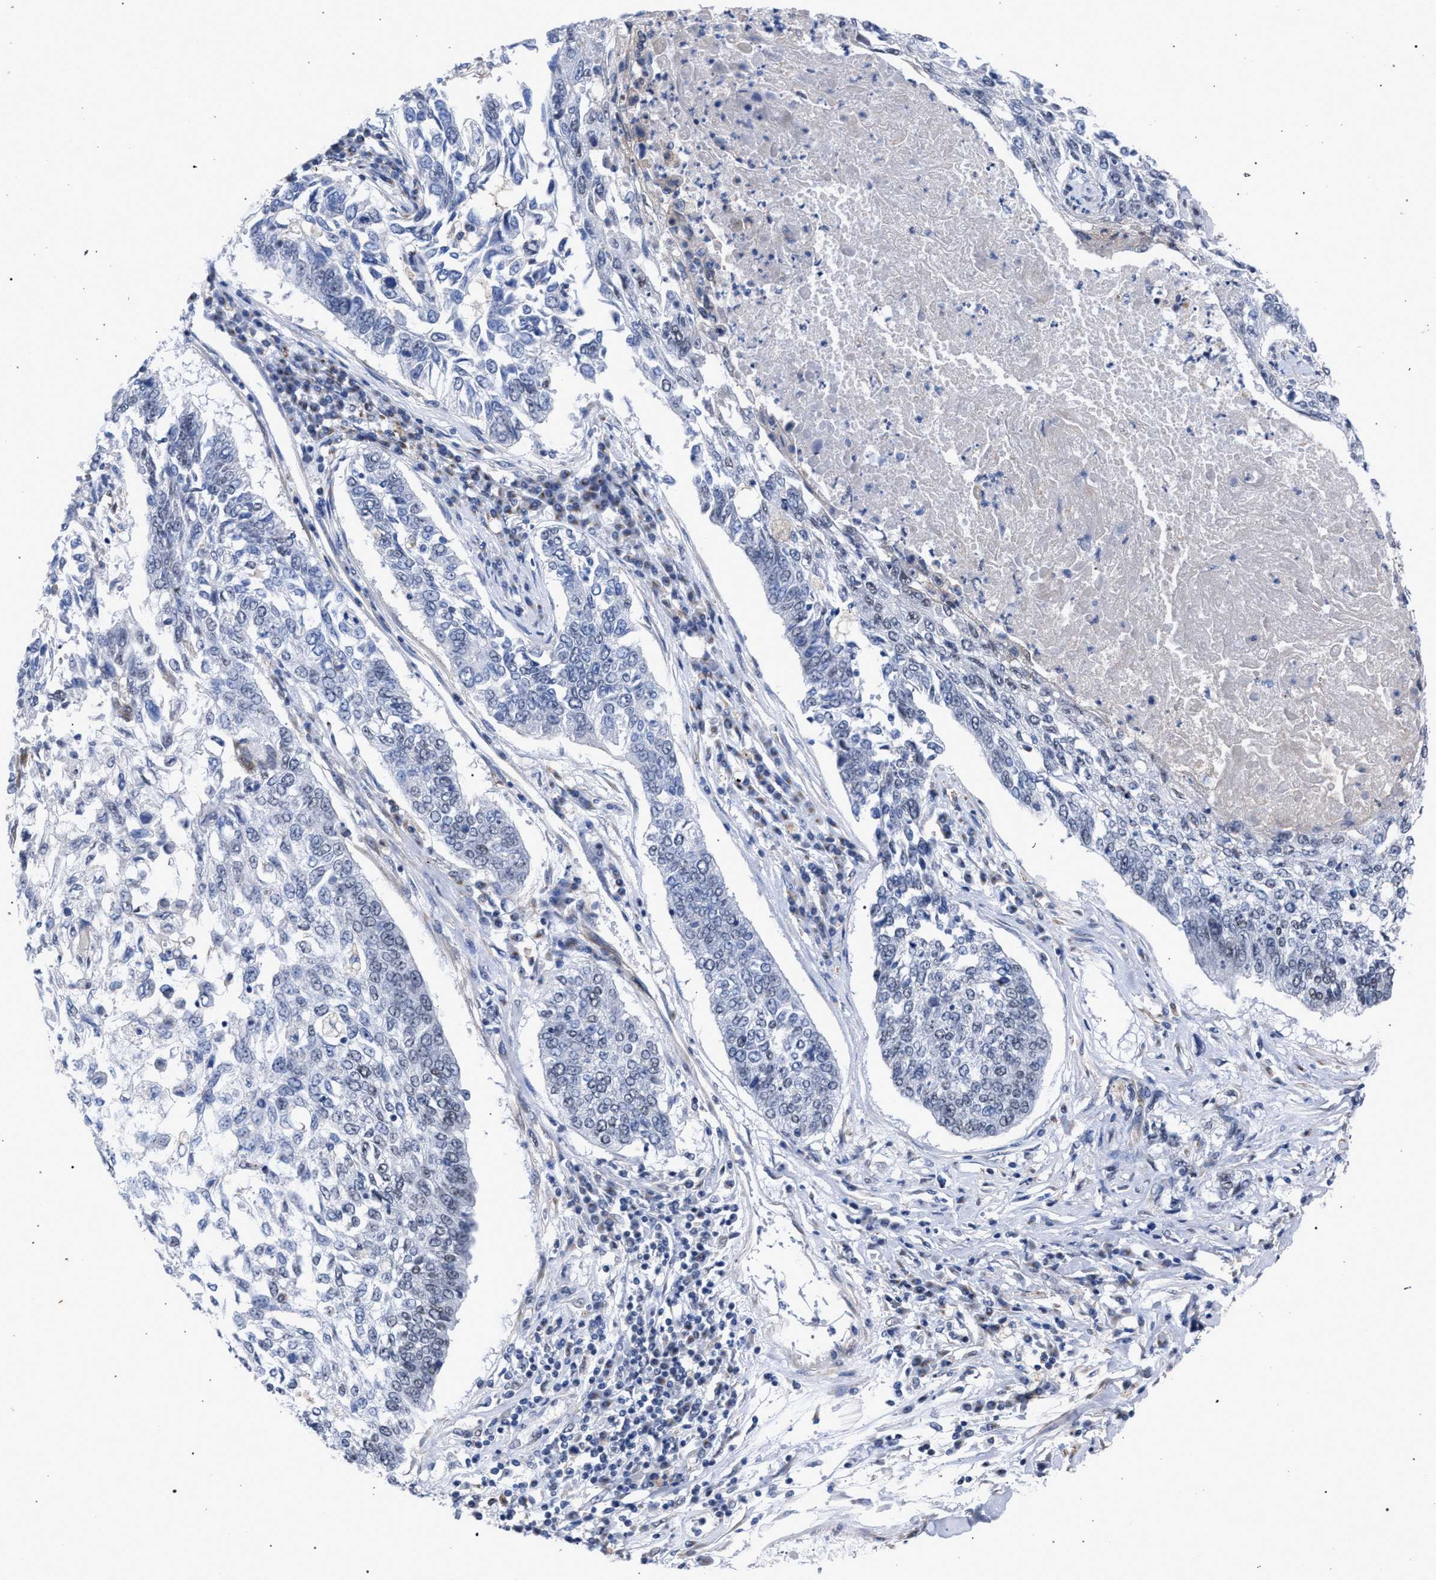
{"staining": {"intensity": "negative", "quantity": "none", "location": "none"}, "tissue": "lung cancer", "cell_type": "Tumor cells", "image_type": "cancer", "snomed": [{"axis": "morphology", "description": "Normal tissue, NOS"}, {"axis": "morphology", "description": "Squamous cell carcinoma, NOS"}, {"axis": "topography", "description": "Cartilage tissue"}, {"axis": "topography", "description": "Bronchus"}, {"axis": "topography", "description": "Lung"}], "caption": "The micrograph displays no significant expression in tumor cells of lung cancer (squamous cell carcinoma).", "gene": "GOLGA2", "patient": {"sex": "female", "age": 49}}